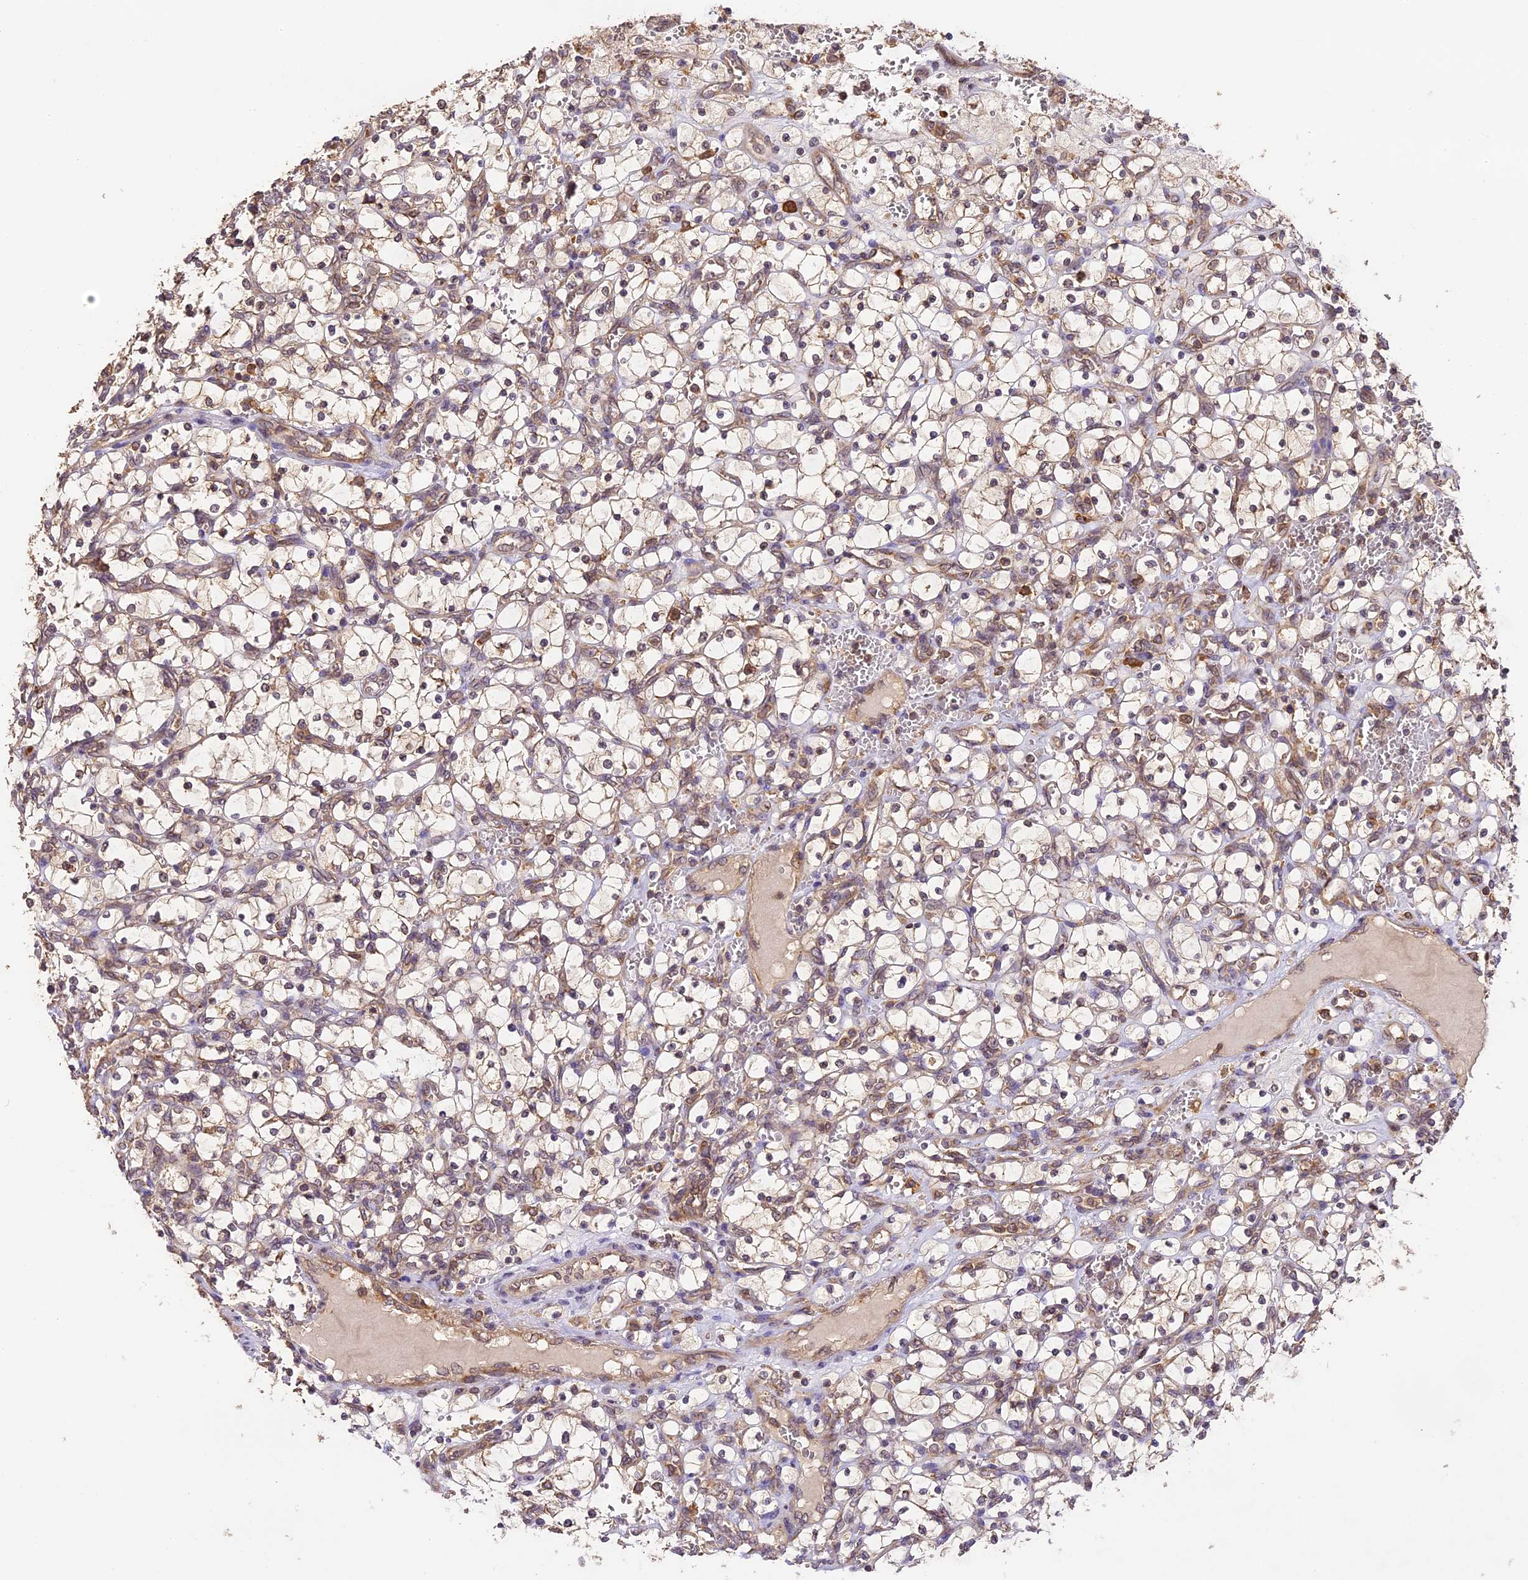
{"staining": {"intensity": "weak", "quantity": "25%-75%", "location": "cytoplasmic/membranous"}, "tissue": "renal cancer", "cell_type": "Tumor cells", "image_type": "cancer", "snomed": [{"axis": "morphology", "description": "Adenocarcinoma, NOS"}, {"axis": "topography", "description": "Kidney"}], "caption": "Human adenocarcinoma (renal) stained with a protein marker reveals weak staining in tumor cells.", "gene": "BRAP", "patient": {"sex": "female", "age": 69}}